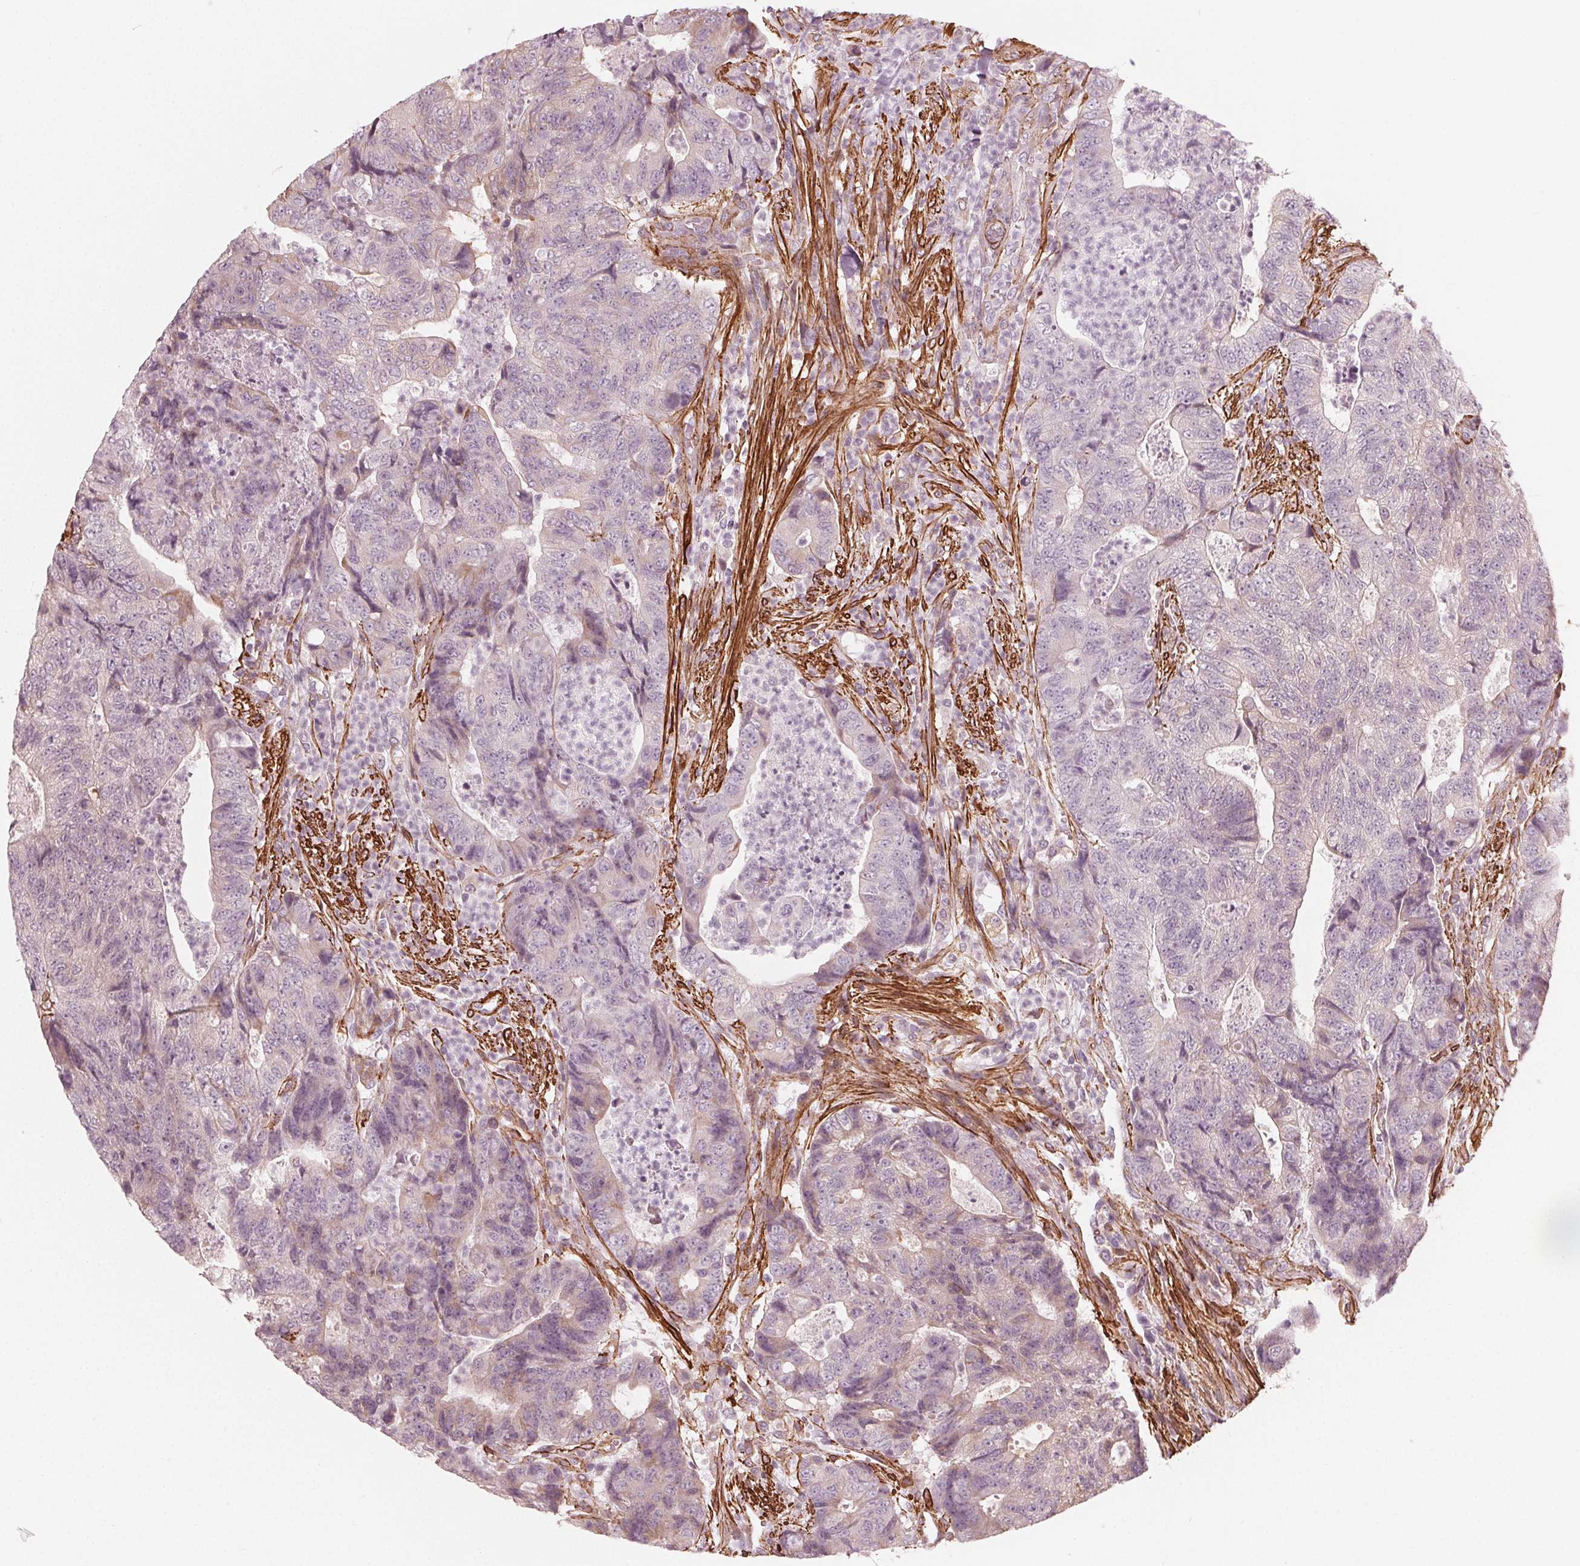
{"staining": {"intensity": "negative", "quantity": "none", "location": "none"}, "tissue": "colorectal cancer", "cell_type": "Tumor cells", "image_type": "cancer", "snomed": [{"axis": "morphology", "description": "Adenocarcinoma, NOS"}, {"axis": "topography", "description": "Colon"}], "caption": "This photomicrograph is of colorectal adenocarcinoma stained with IHC to label a protein in brown with the nuclei are counter-stained blue. There is no expression in tumor cells.", "gene": "MIER3", "patient": {"sex": "female", "age": 48}}